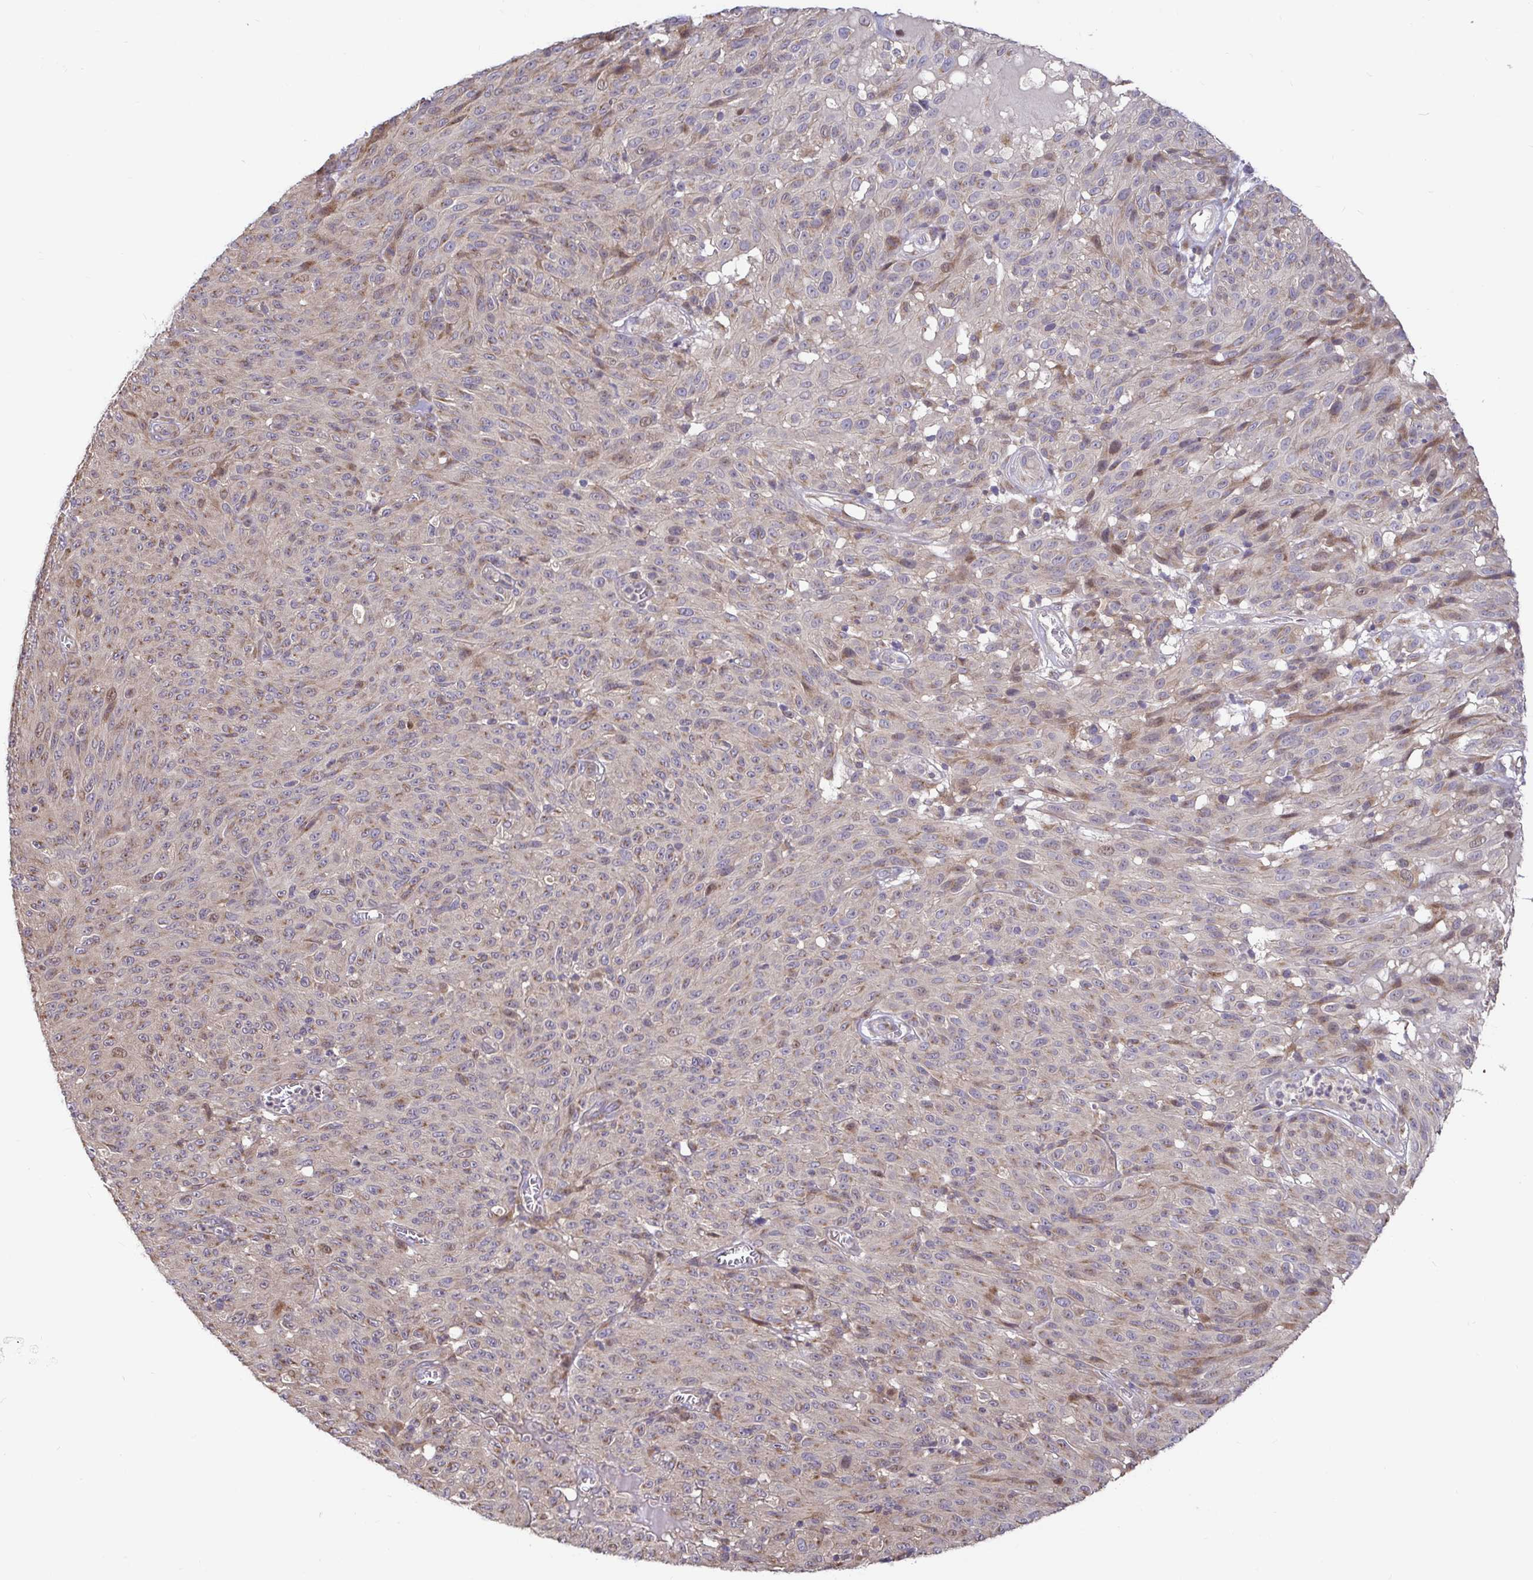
{"staining": {"intensity": "weak", "quantity": "<25%", "location": "cytoplasmic/membranous"}, "tissue": "melanoma", "cell_type": "Tumor cells", "image_type": "cancer", "snomed": [{"axis": "morphology", "description": "Malignant melanoma, NOS"}, {"axis": "topography", "description": "Skin"}], "caption": "IHC image of human malignant melanoma stained for a protein (brown), which reveals no staining in tumor cells. The staining was performed using DAB to visualize the protein expression in brown, while the nuclei were stained in blue with hematoxylin (Magnification: 20x).", "gene": "ELP1", "patient": {"sex": "male", "age": 85}}